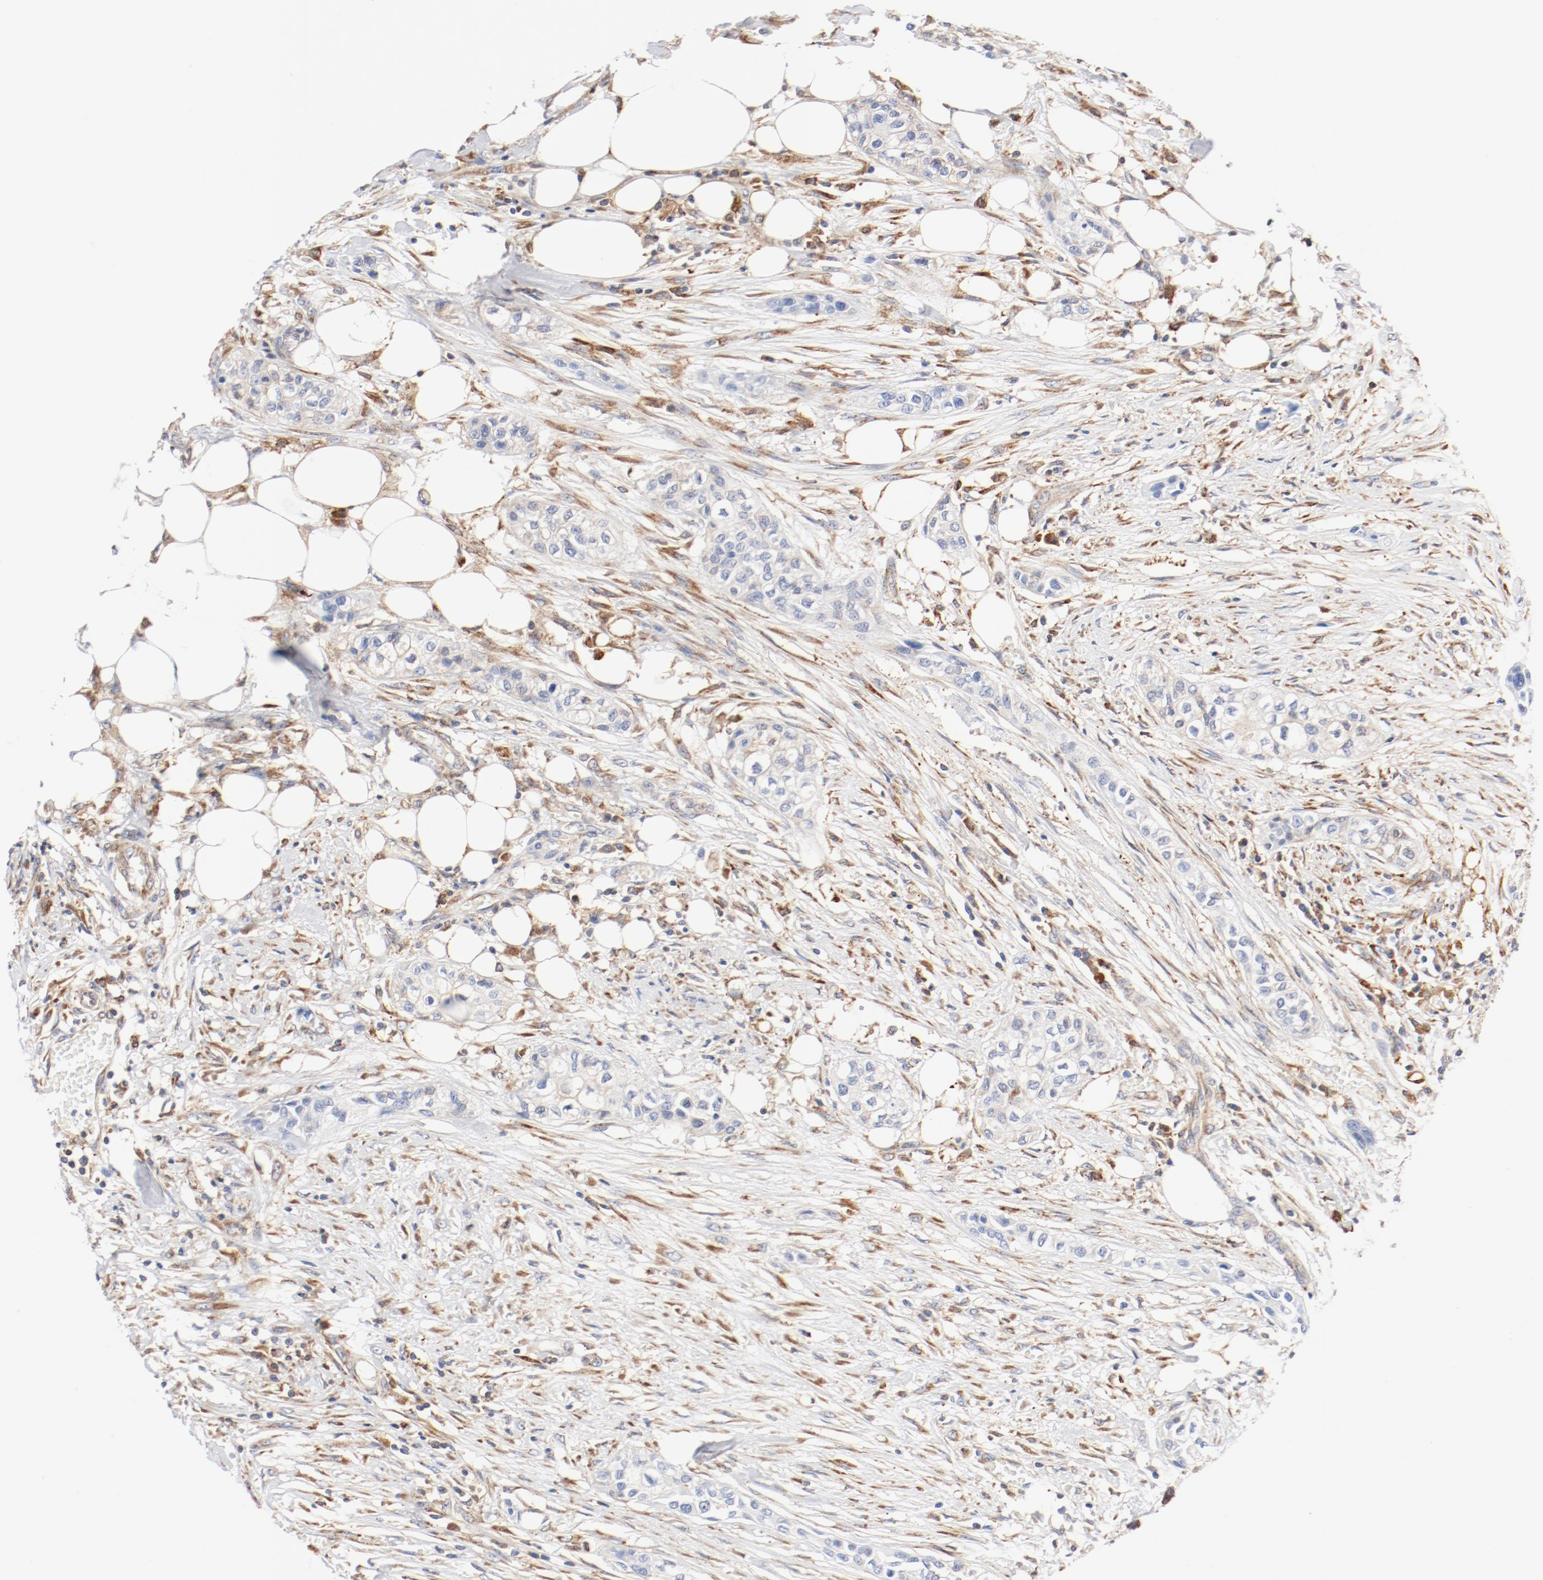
{"staining": {"intensity": "moderate", "quantity": ">75%", "location": "cytoplasmic/membranous"}, "tissue": "urothelial cancer", "cell_type": "Tumor cells", "image_type": "cancer", "snomed": [{"axis": "morphology", "description": "Urothelial carcinoma, High grade"}, {"axis": "topography", "description": "Urinary bladder"}], "caption": "Human urothelial cancer stained for a protein (brown) reveals moderate cytoplasmic/membranous positive positivity in approximately >75% of tumor cells.", "gene": "PDPK1", "patient": {"sex": "male", "age": 74}}